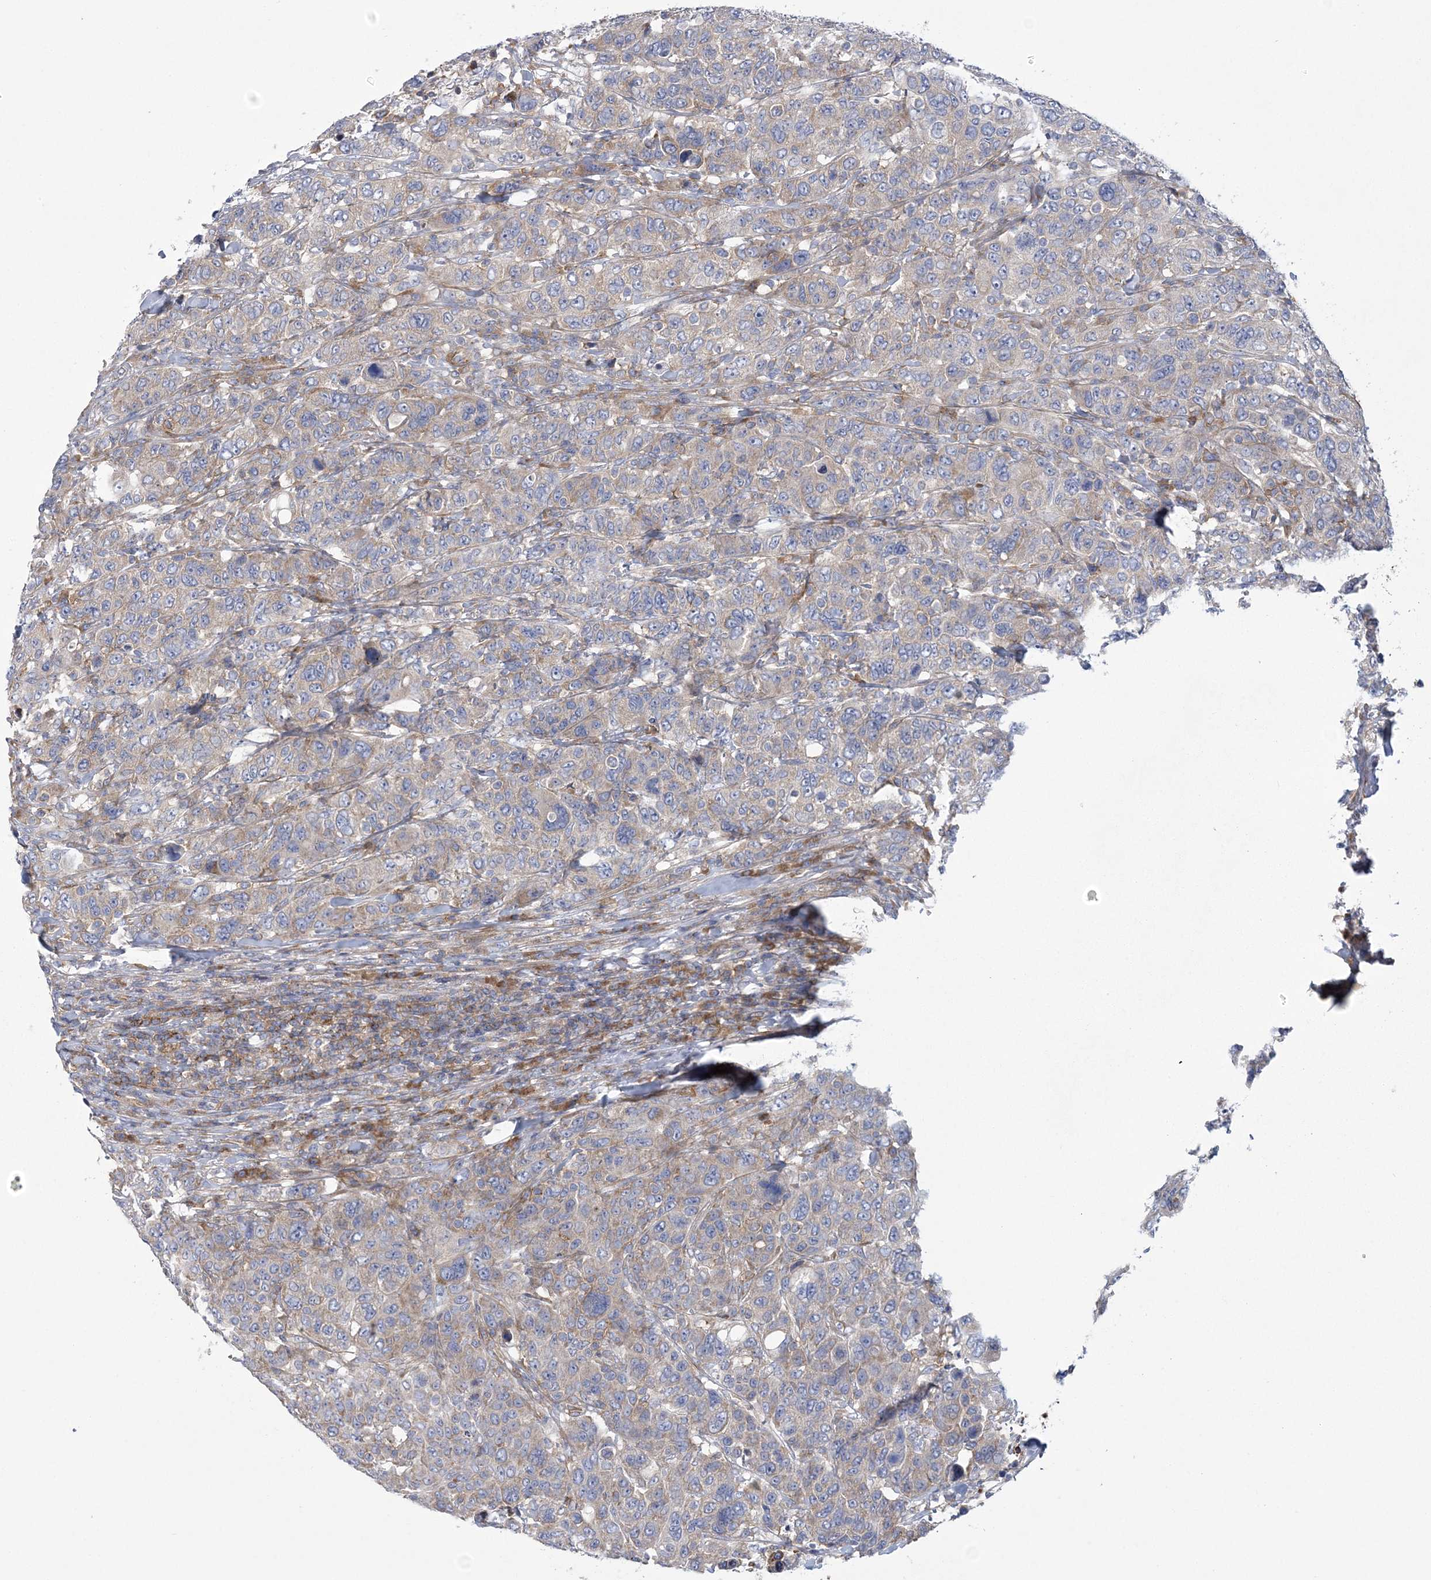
{"staining": {"intensity": "weak", "quantity": "25%-75%", "location": "cytoplasmic/membranous"}, "tissue": "breast cancer", "cell_type": "Tumor cells", "image_type": "cancer", "snomed": [{"axis": "morphology", "description": "Duct carcinoma"}, {"axis": "topography", "description": "Breast"}], "caption": "This histopathology image shows breast cancer (intraductal carcinoma) stained with immunohistochemistry (IHC) to label a protein in brown. The cytoplasmic/membranous of tumor cells show weak positivity for the protein. Nuclei are counter-stained blue.", "gene": "ARSJ", "patient": {"sex": "female", "age": 37}}